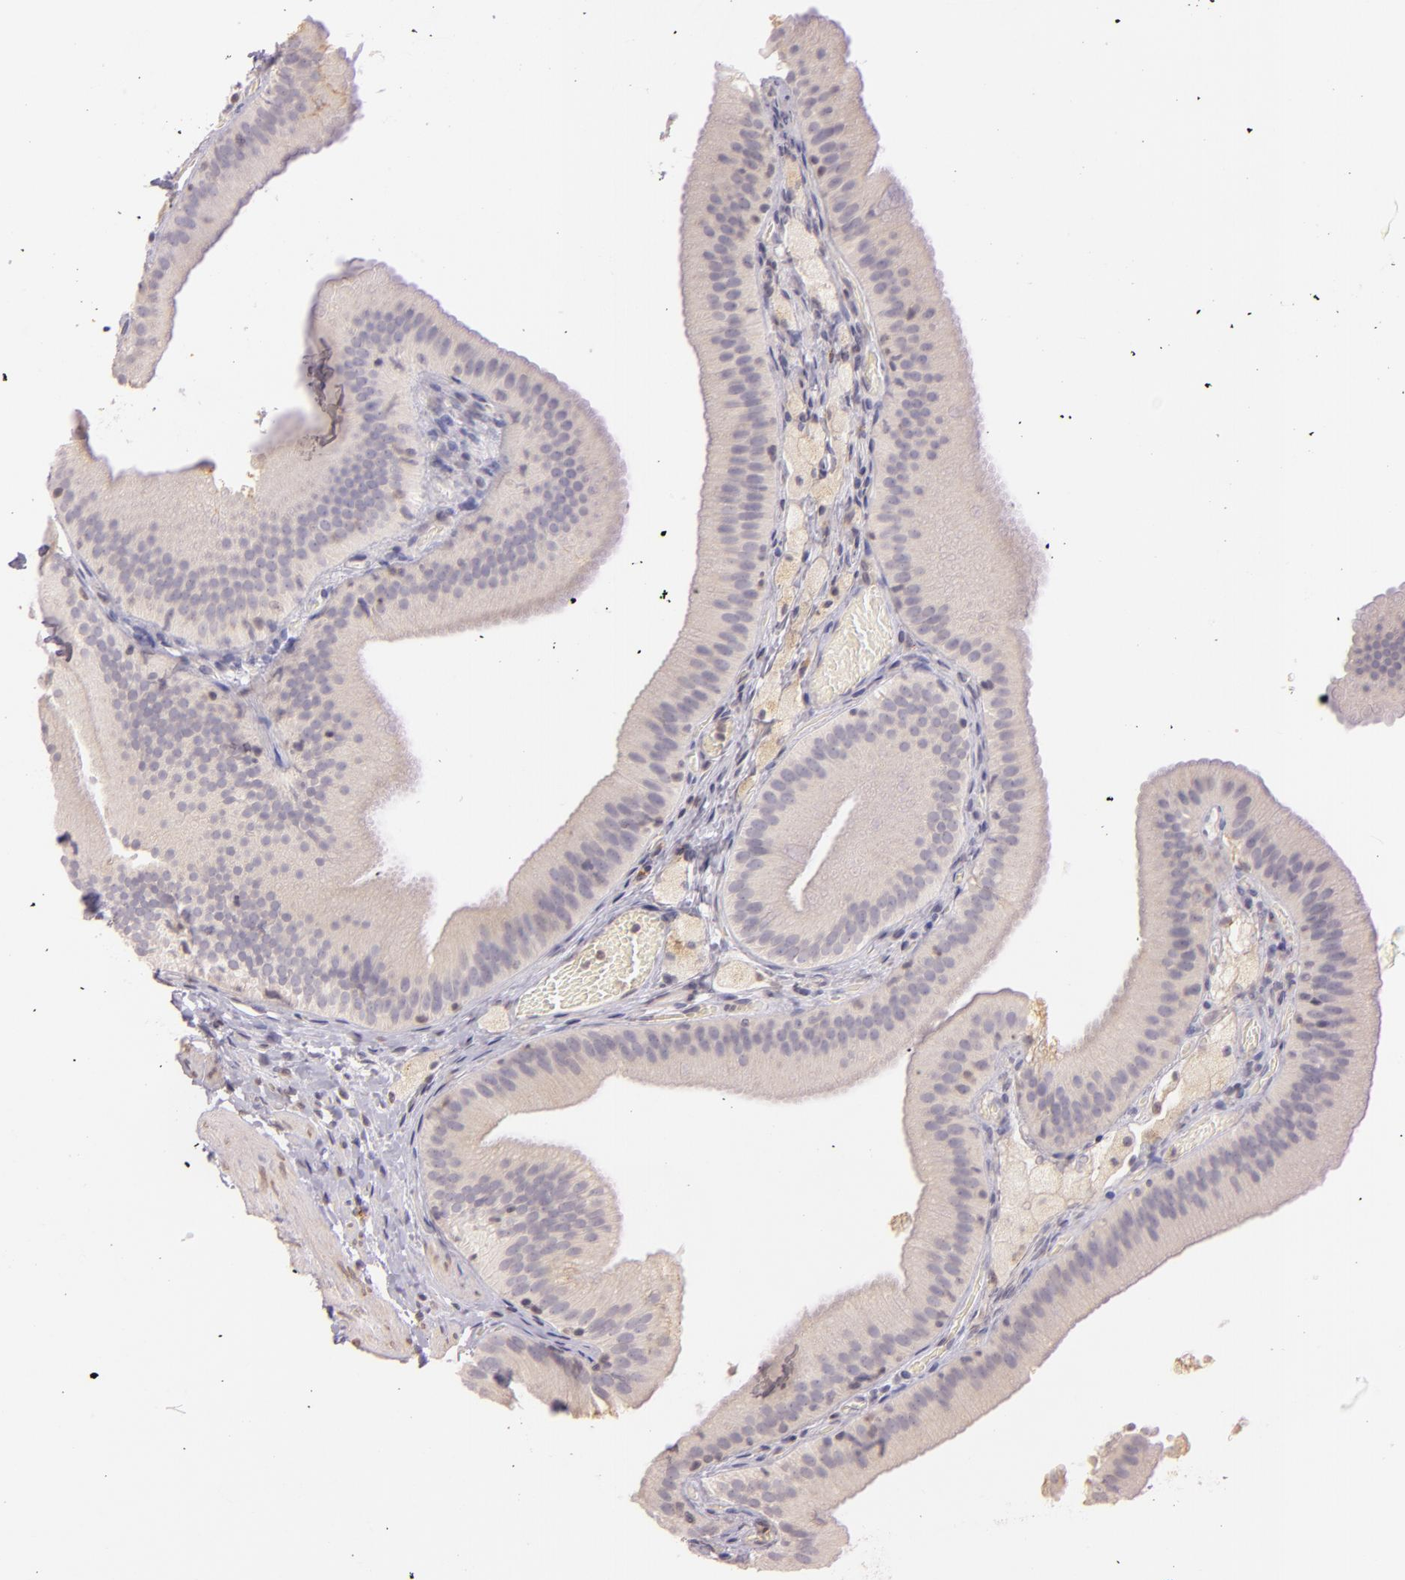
{"staining": {"intensity": "weak", "quantity": ">75%", "location": "cytoplasmic/membranous"}, "tissue": "gallbladder", "cell_type": "Glandular cells", "image_type": "normal", "snomed": [{"axis": "morphology", "description": "Normal tissue, NOS"}, {"axis": "topography", "description": "Gallbladder"}], "caption": "The immunohistochemical stain shows weak cytoplasmic/membranous staining in glandular cells of normal gallbladder.", "gene": "LGMN", "patient": {"sex": "female", "age": 24}}